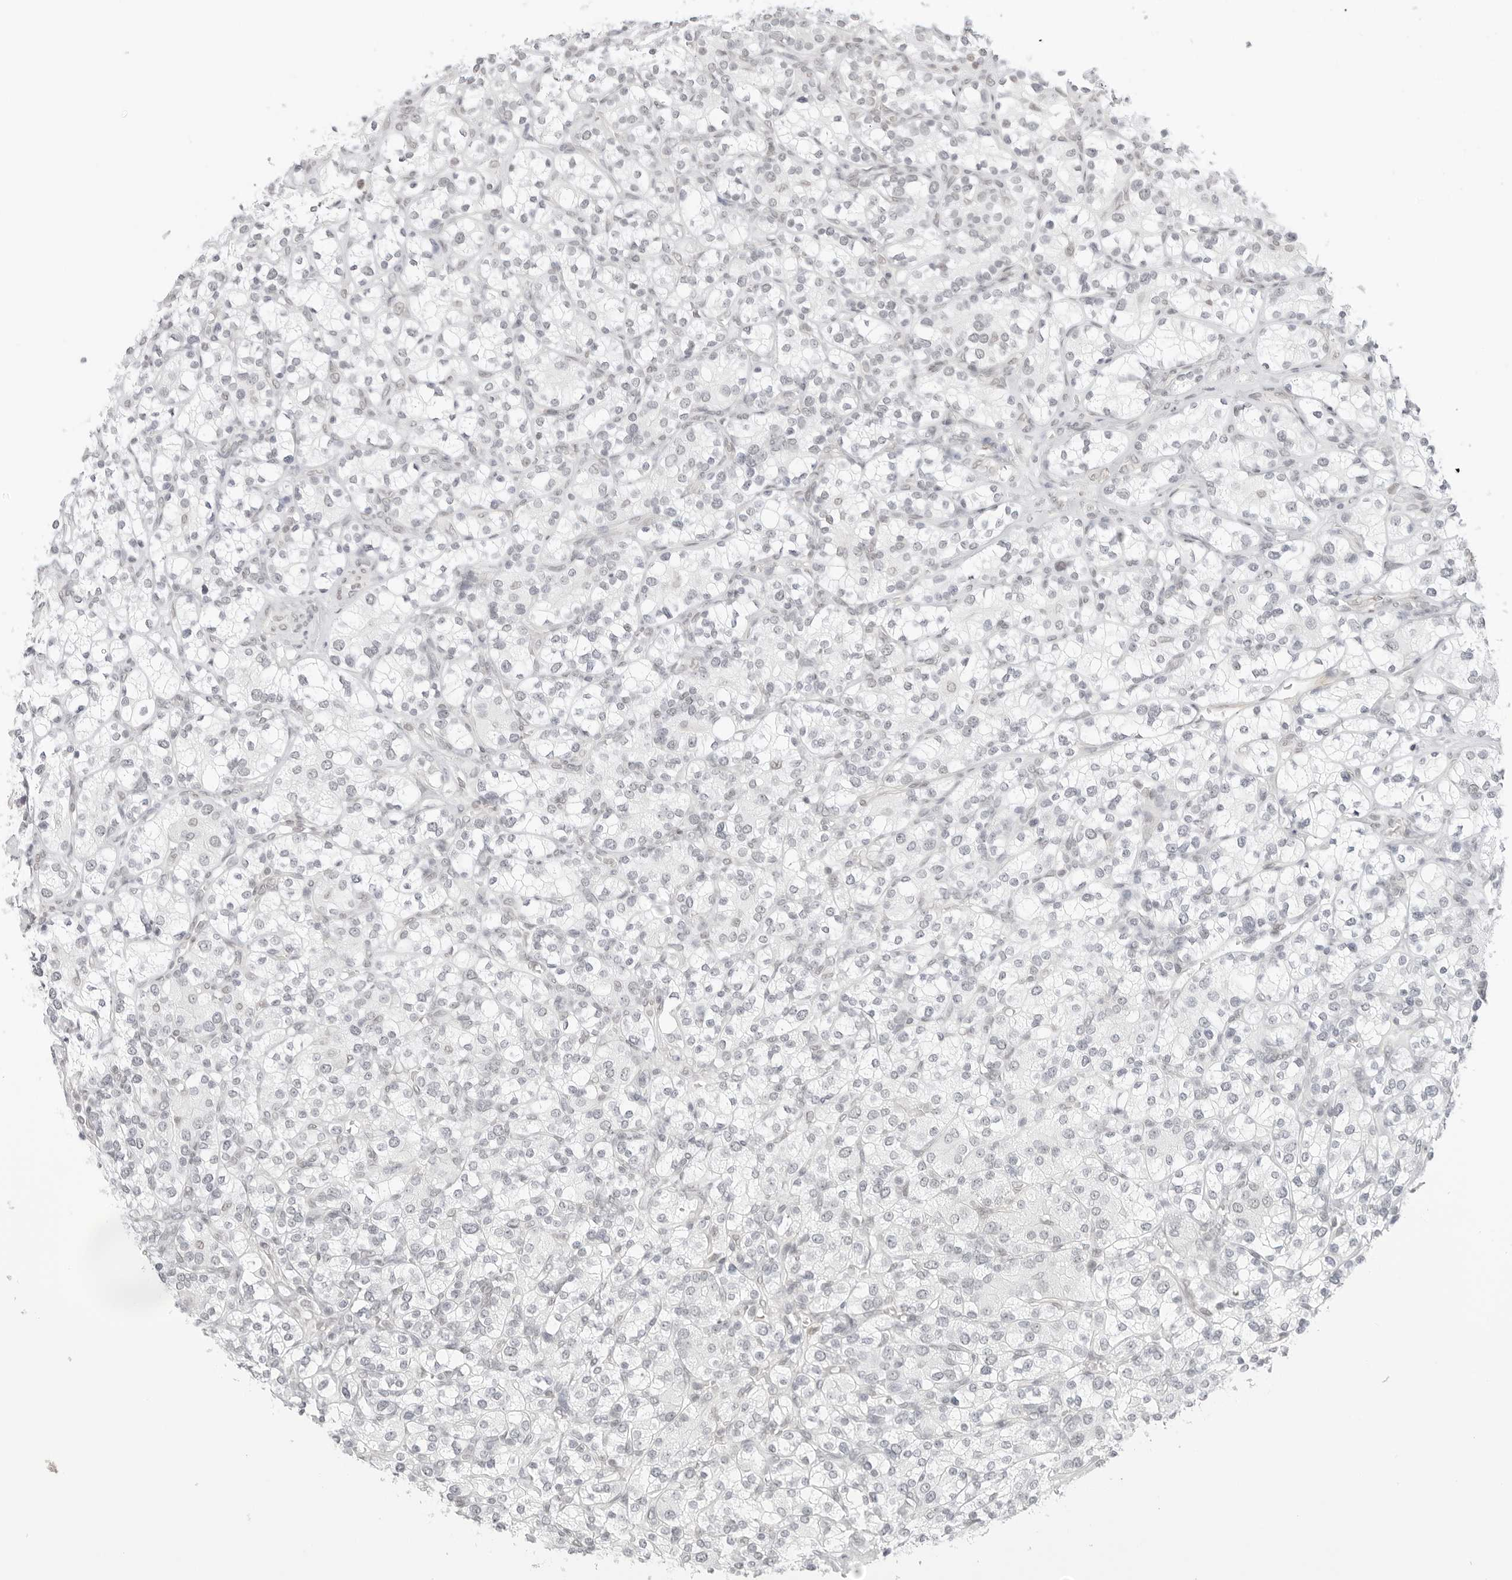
{"staining": {"intensity": "negative", "quantity": "none", "location": "none"}, "tissue": "renal cancer", "cell_type": "Tumor cells", "image_type": "cancer", "snomed": [{"axis": "morphology", "description": "Adenocarcinoma, NOS"}, {"axis": "topography", "description": "Kidney"}], "caption": "This is a photomicrograph of IHC staining of renal cancer (adenocarcinoma), which shows no staining in tumor cells. (DAB IHC with hematoxylin counter stain).", "gene": "TCIM", "patient": {"sex": "male", "age": 77}}